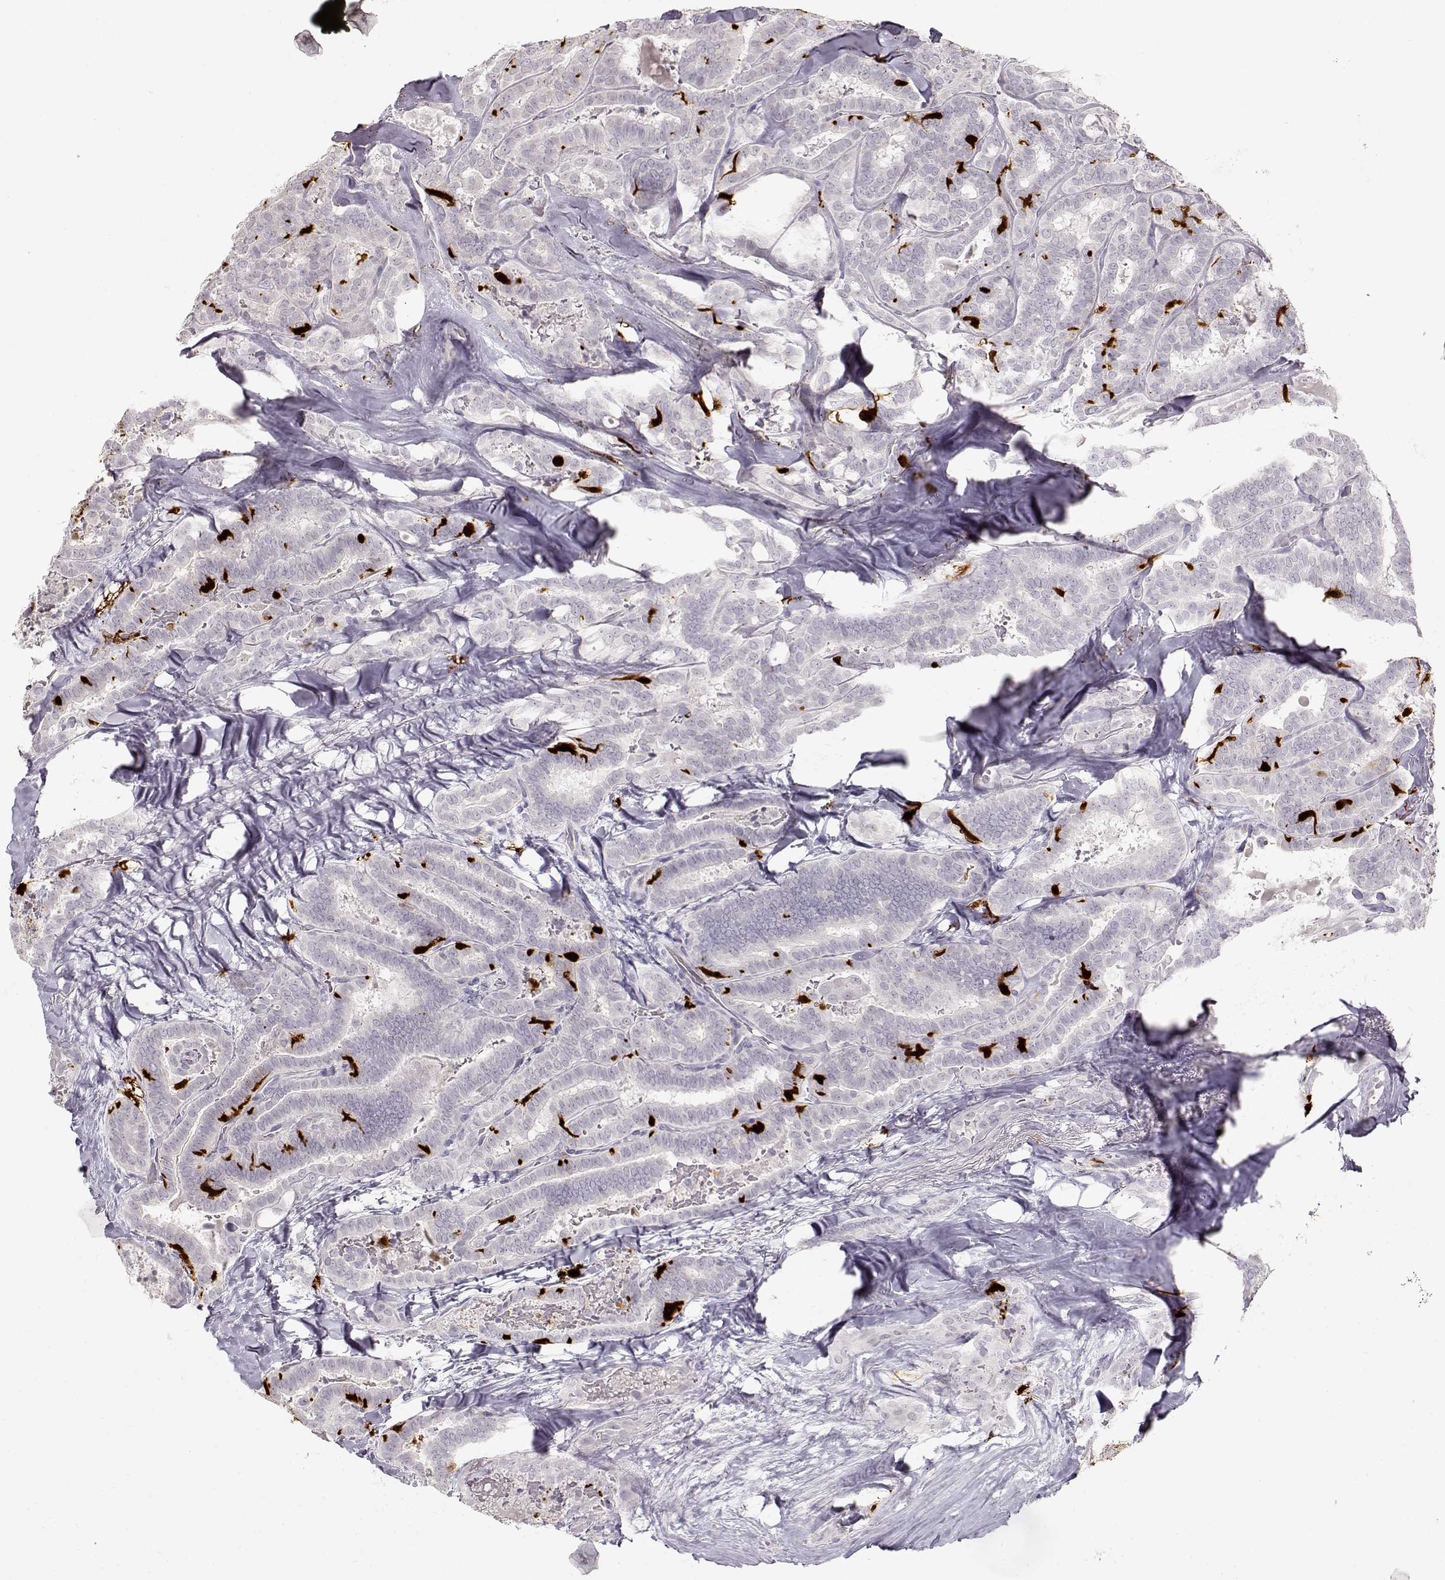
{"staining": {"intensity": "negative", "quantity": "none", "location": "none"}, "tissue": "thyroid cancer", "cell_type": "Tumor cells", "image_type": "cancer", "snomed": [{"axis": "morphology", "description": "Papillary adenocarcinoma, NOS"}, {"axis": "topography", "description": "Thyroid gland"}], "caption": "DAB (3,3'-diaminobenzidine) immunohistochemical staining of human thyroid cancer (papillary adenocarcinoma) reveals no significant expression in tumor cells.", "gene": "S100B", "patient": {"sex": "female", "age": 39}}